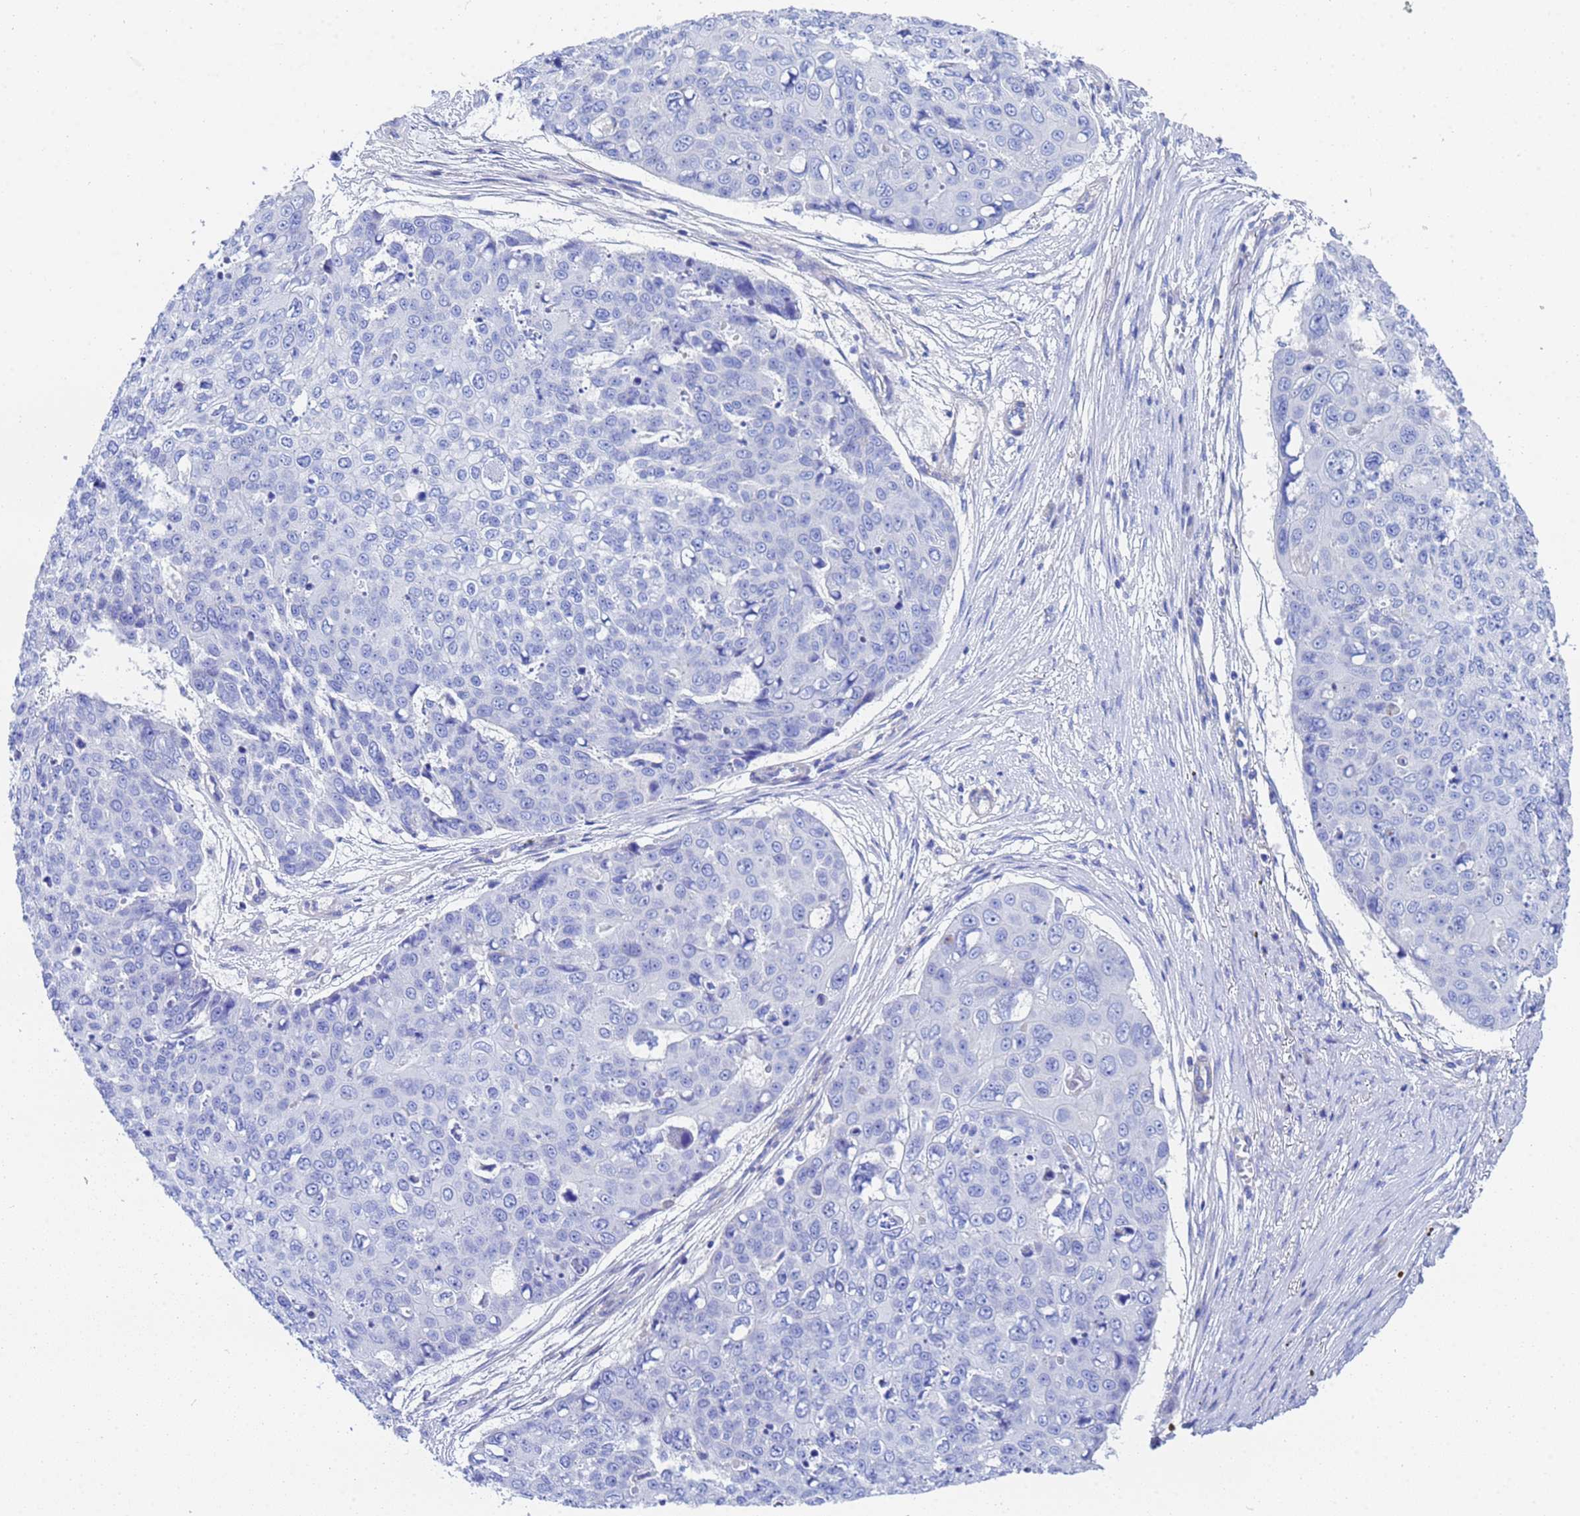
{"staining": {"intensity": "negative", "quantity": "none", "location": "none"}, "tissue": "skin cancer", "cell_type": "Tumor cells", "image_type": "cancer", "snomed": [{"axis": "morphology", "description": "Squamous cell carcinoma, NOS"}, {"axis": "topography", "description": "Skin"}], "caption": "IHC histopathology image of skin cancer stained for a protein (brown), which exhibits no expression in tumor cells. The staining was performed using DAB (3,3'-diaminobenzidine) to visualize the protein expression in brown, while the nuclei were stained in blue with hematoxylin (Magnification: 20x).", "gene": "CST4", "patient": {"sex": "male", "age": 71}}